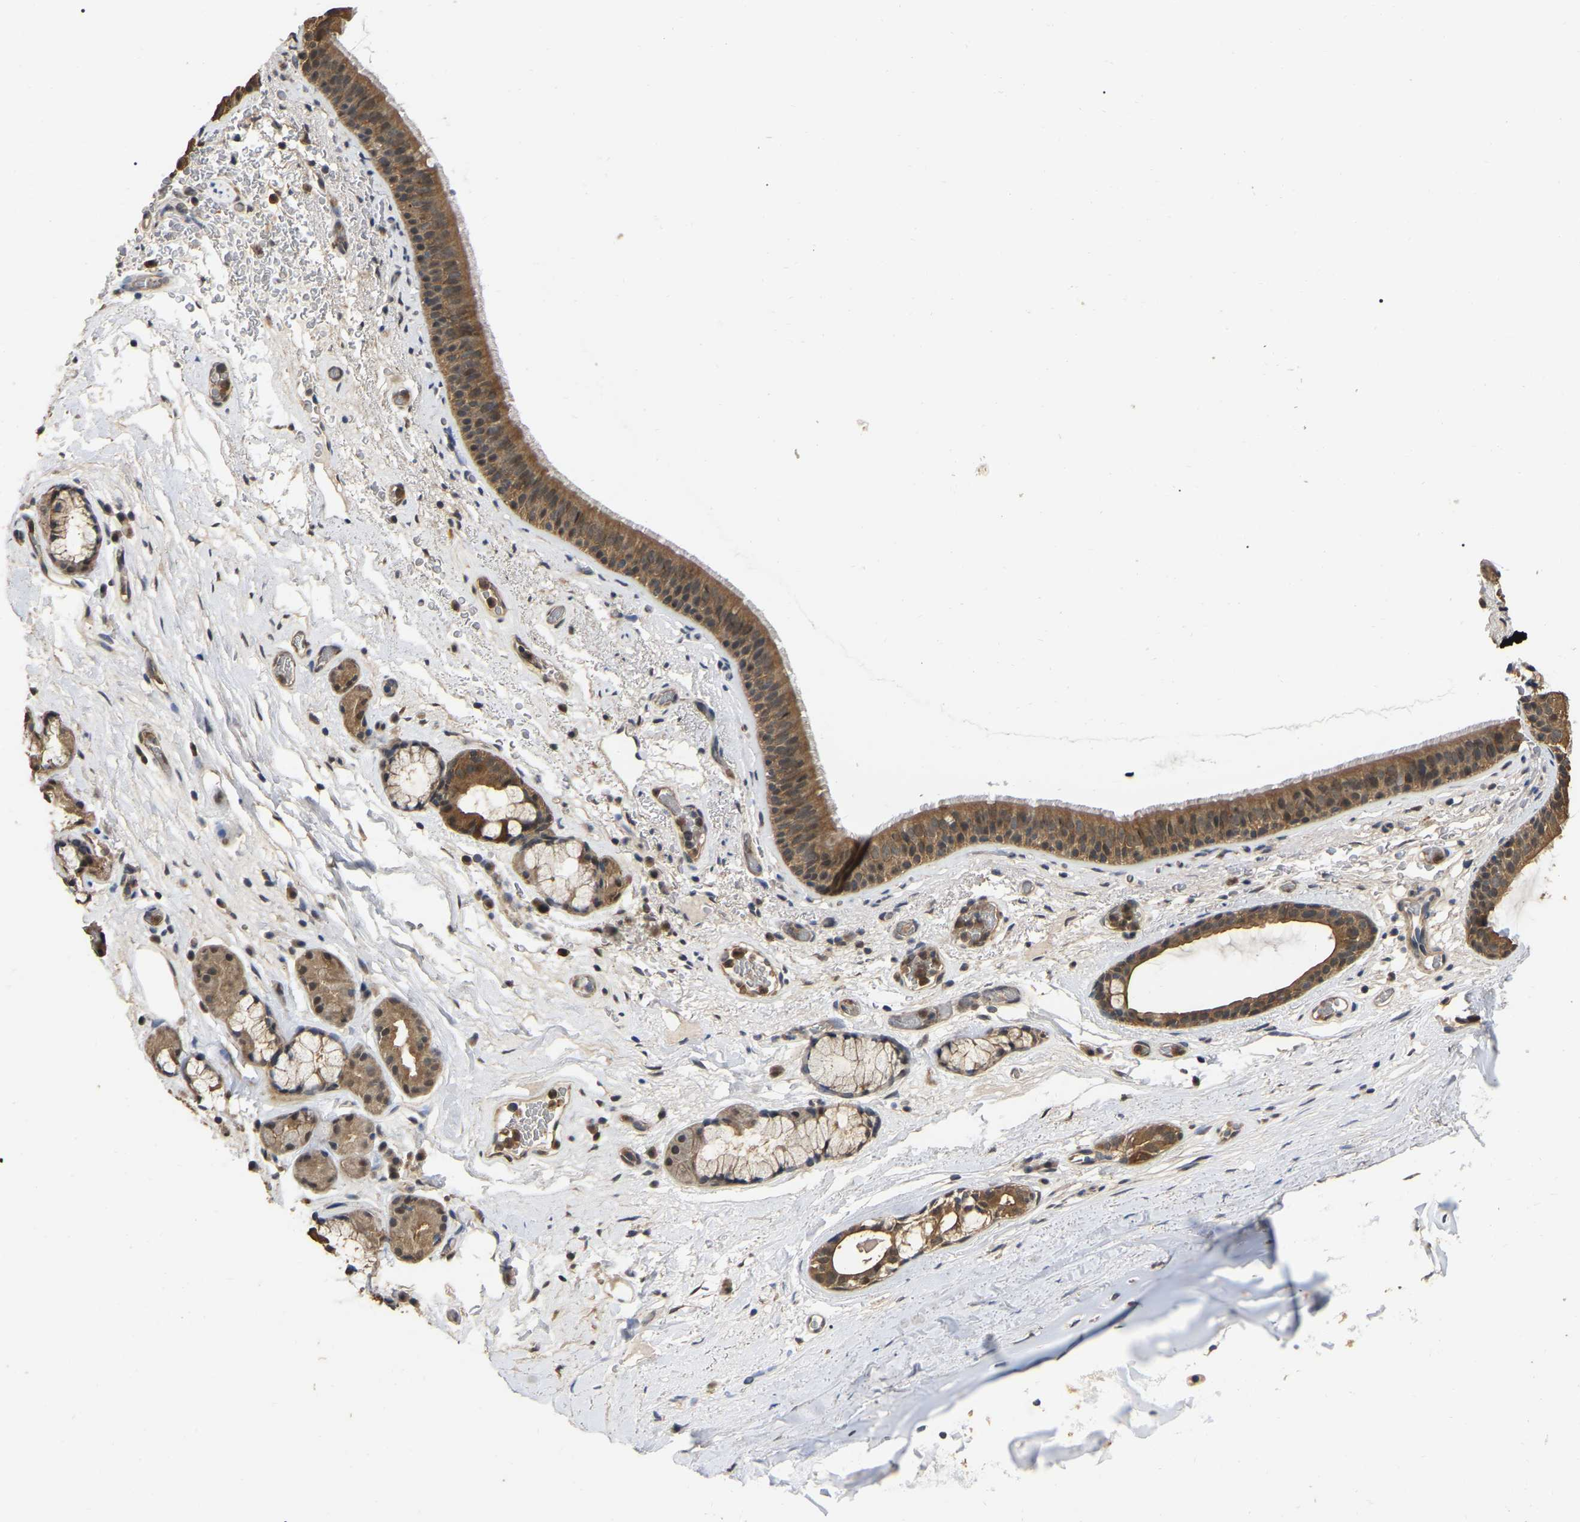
{"staining": {"intensity": "moderate", "quantity": ">75%", "location": "cytoplasmic/membranous"}, "tissue": "bronchus", "cell_type": "Respiratory epithelial cells", "image_type": "normal", "snomed": [{"axis": "morphology", "description": "Normal tissue, NOS"}, {"axis": "topography", "description": "Cartilage tissue"}], "caption": "Bronchus stained for a protein exhibits moderate cytoplasmic/membranous positivity in respiratory epithelial cells. (IHC, brightfield microscopy, high magnification).", "gene": "FAM219A", "patient": {"sex": "female", "age": 63}}